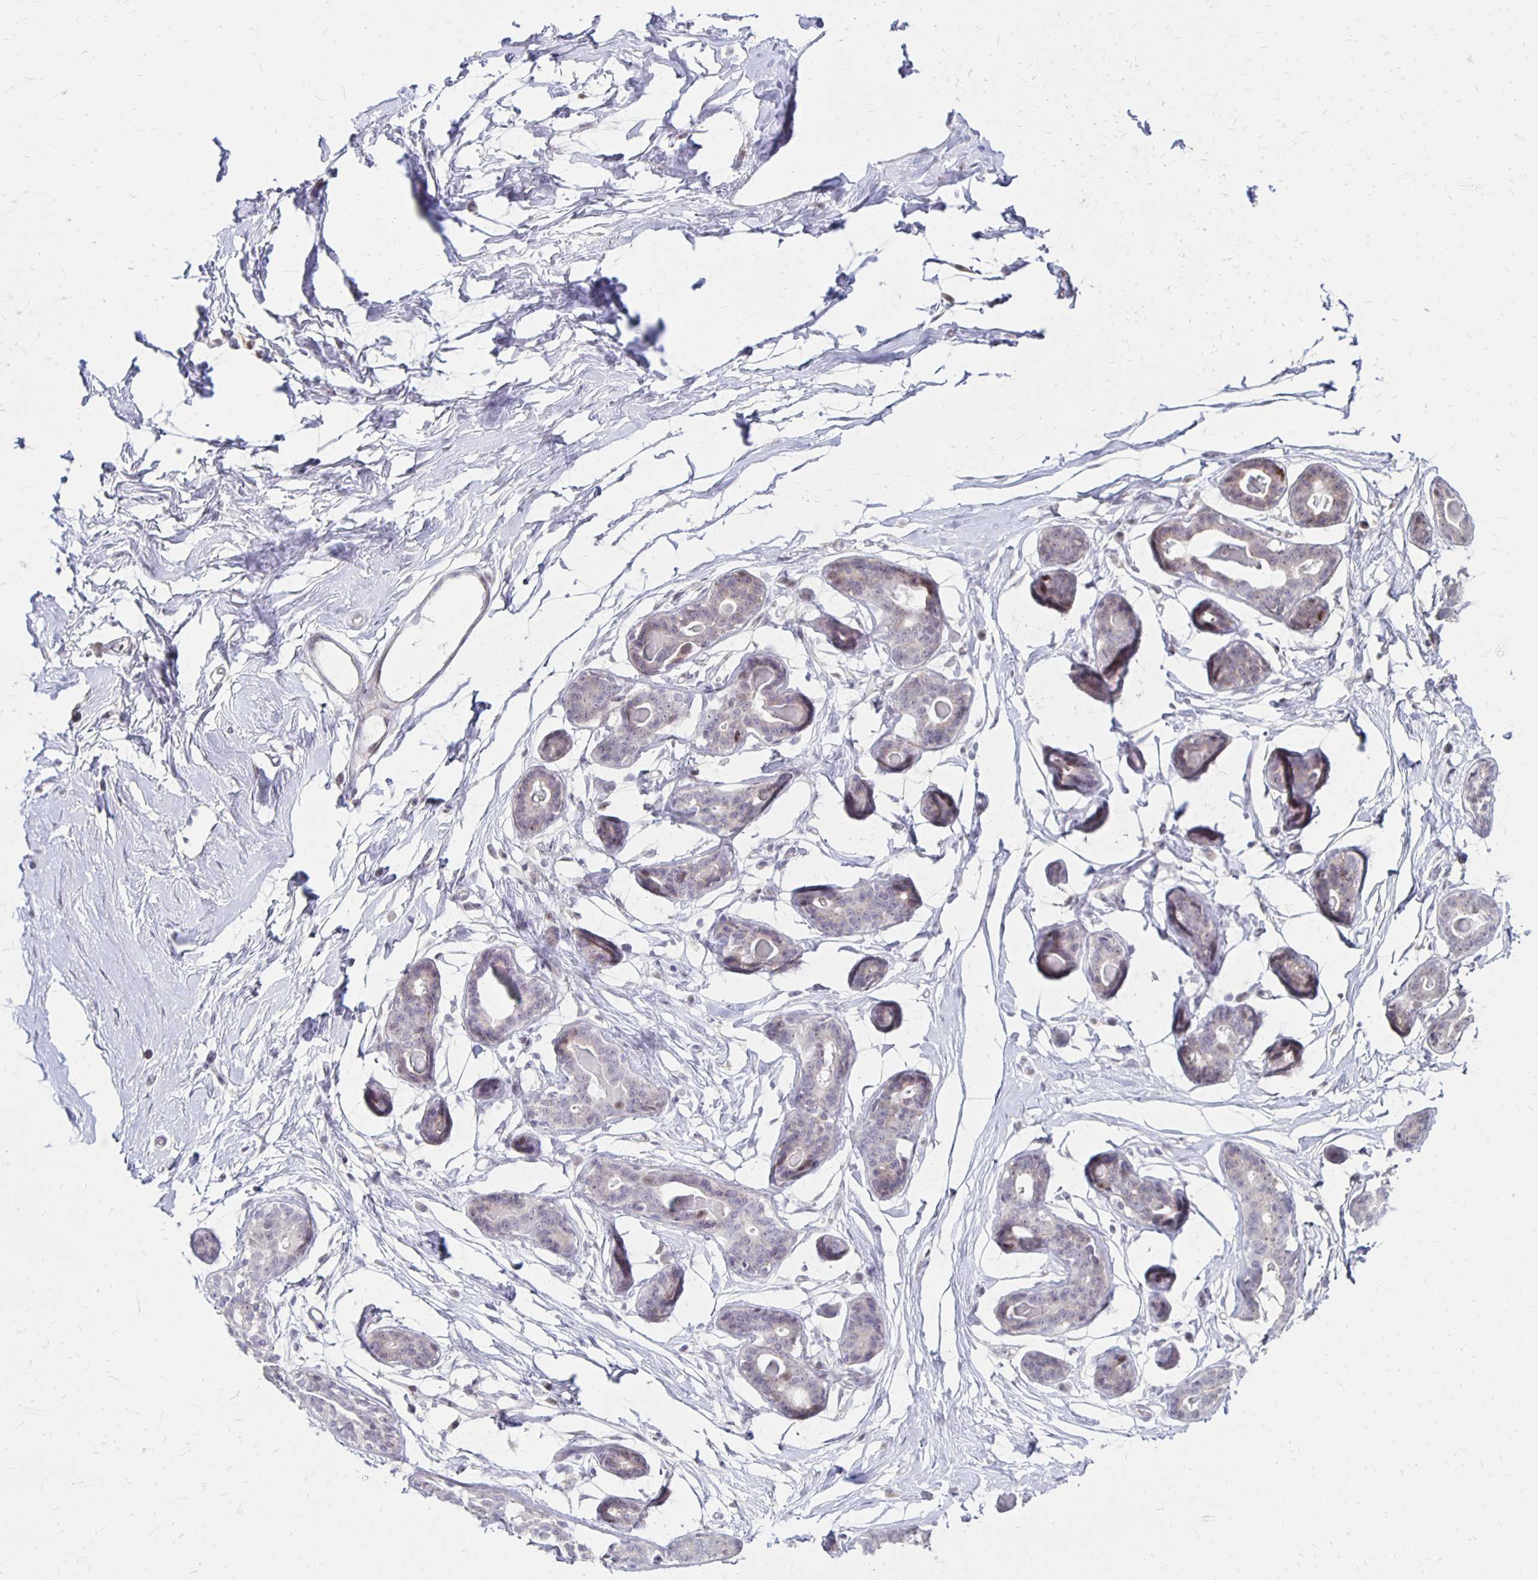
{"staining": {"intensity": "negative", "quantity": "none", "location": "none"}, "tissue": "breast", "cell_type": "Adipocytes", "image_type": "normal", "snomed": [{"axis": "morphology", "description": "Normal tissue, NOS"}, {"axis": "topography", "description": "Breast"}], "caption": "Adipocytes show no significant staining in unremarkable breast.", "gene": "DAGLA", "patient": {"sex": "female", "age": 45}}